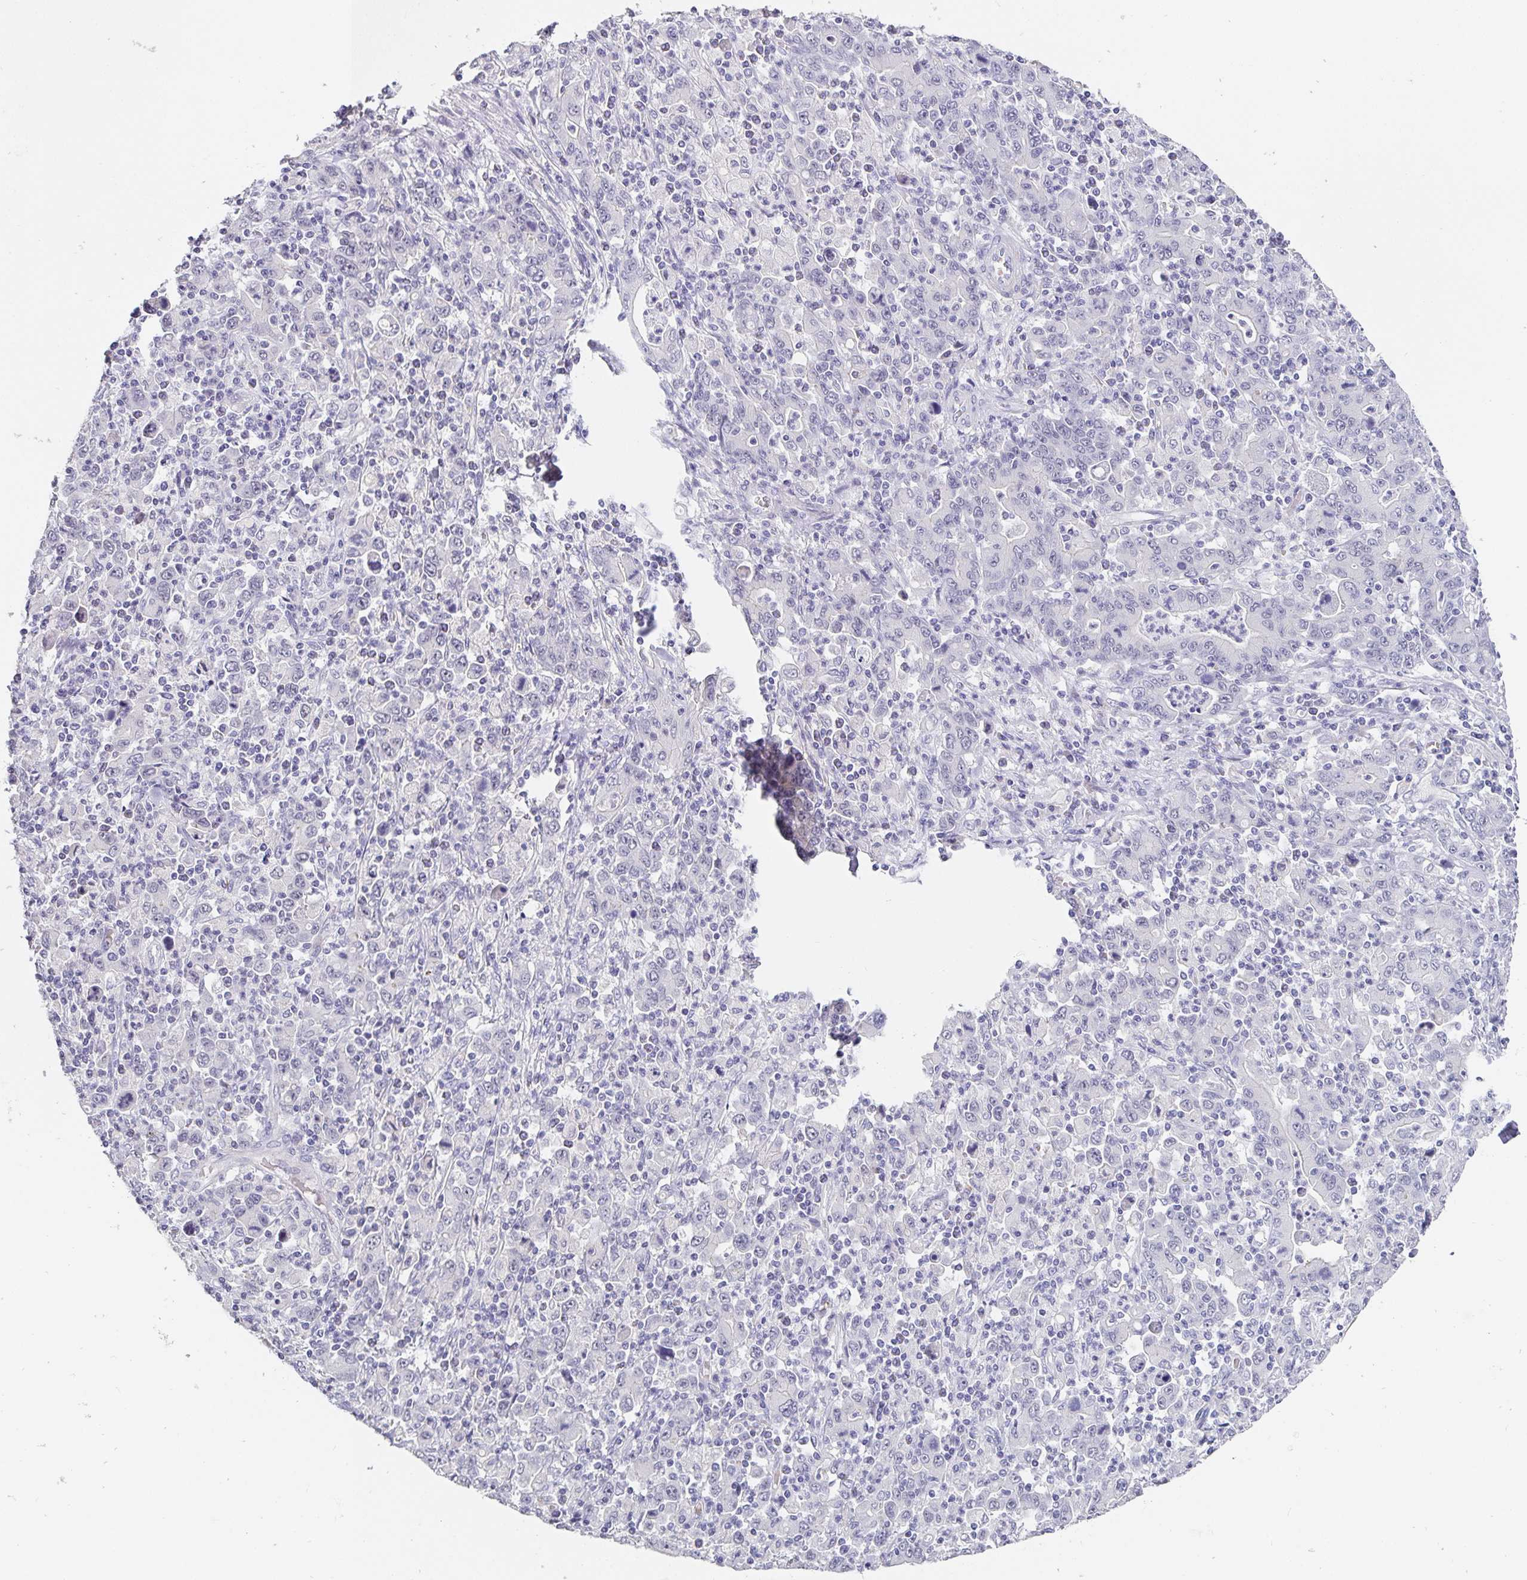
{"staining": {"intensity": "negative", "quantity": "none", "location": "none"}, "tissue": "stomach cancer", "cell_type": "Tumor cells", "image_type": "cancer", "snomed": [{"axis": "morphology", "description": "Adenocarcinoma, NOS"}, {"axis": "topography", "description": "Stomach, upper"}], "caption": "Immunohistochemistry (IHC) photomicrograph of human stomach adenocarcinoma stained for a protein (brown), which displays no positivity in tumor cells.", "gene": "PDX1", "patient": {"sex": "male", "age": 69}}